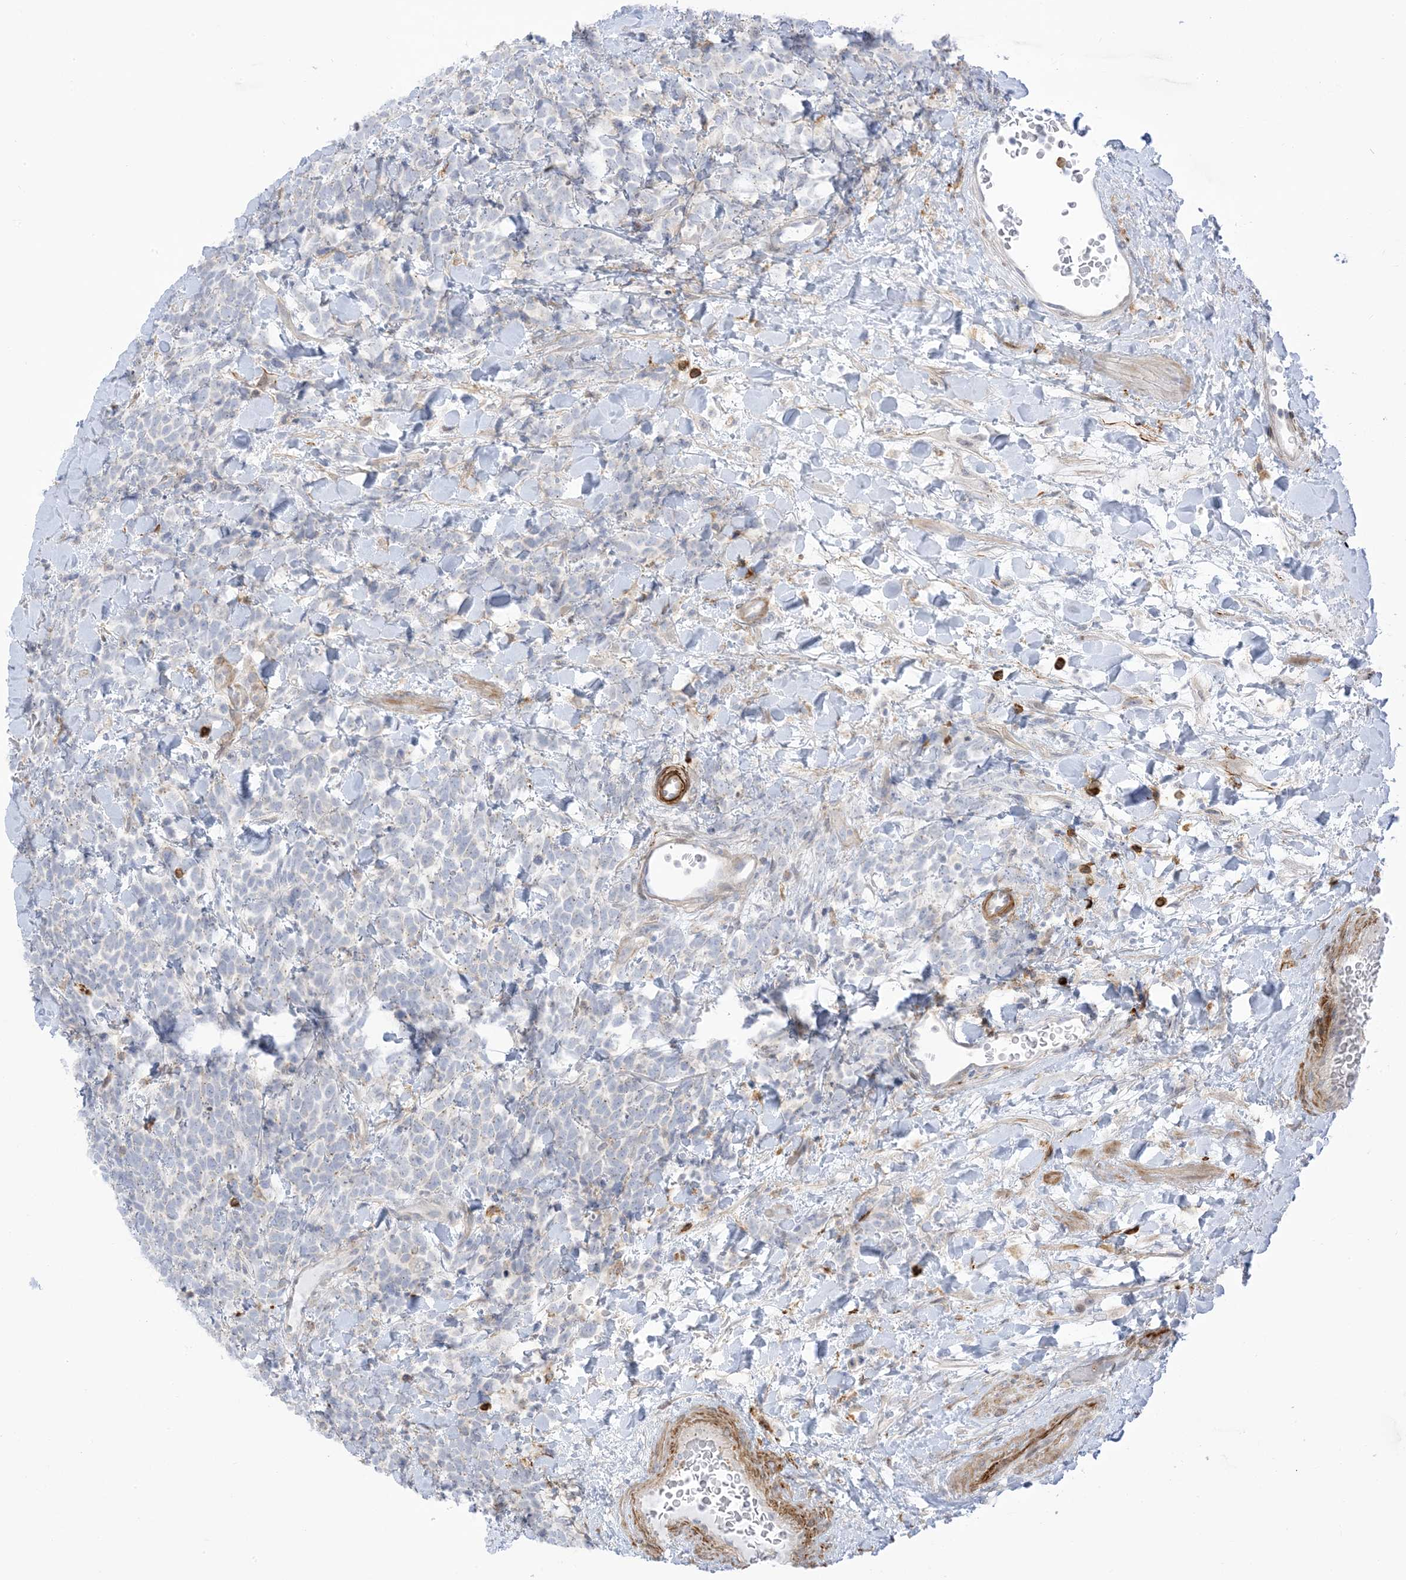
{"staining": {"intensity": "negative", "quantity": "none", "location": "none"}, "tissue": "urothelial cancer", "cell_type": "Tumor cells", "image_type": "cancer", "snomed": [{"axis": "morphology", "description": "Urothelial carcinoma, High grade"}, {"axis": "topography", "description": "Urinary bladder"}], "caption": "IHC photomicrograph of neoplastic tissue: urothelial carcinoma (high-grade) stained with DAB (3,3'-diaminobenzidine) shows no significant protein staining in tumor cells.", "gene": "ICMT", "patient": {"sex": "female", "age": 82}}